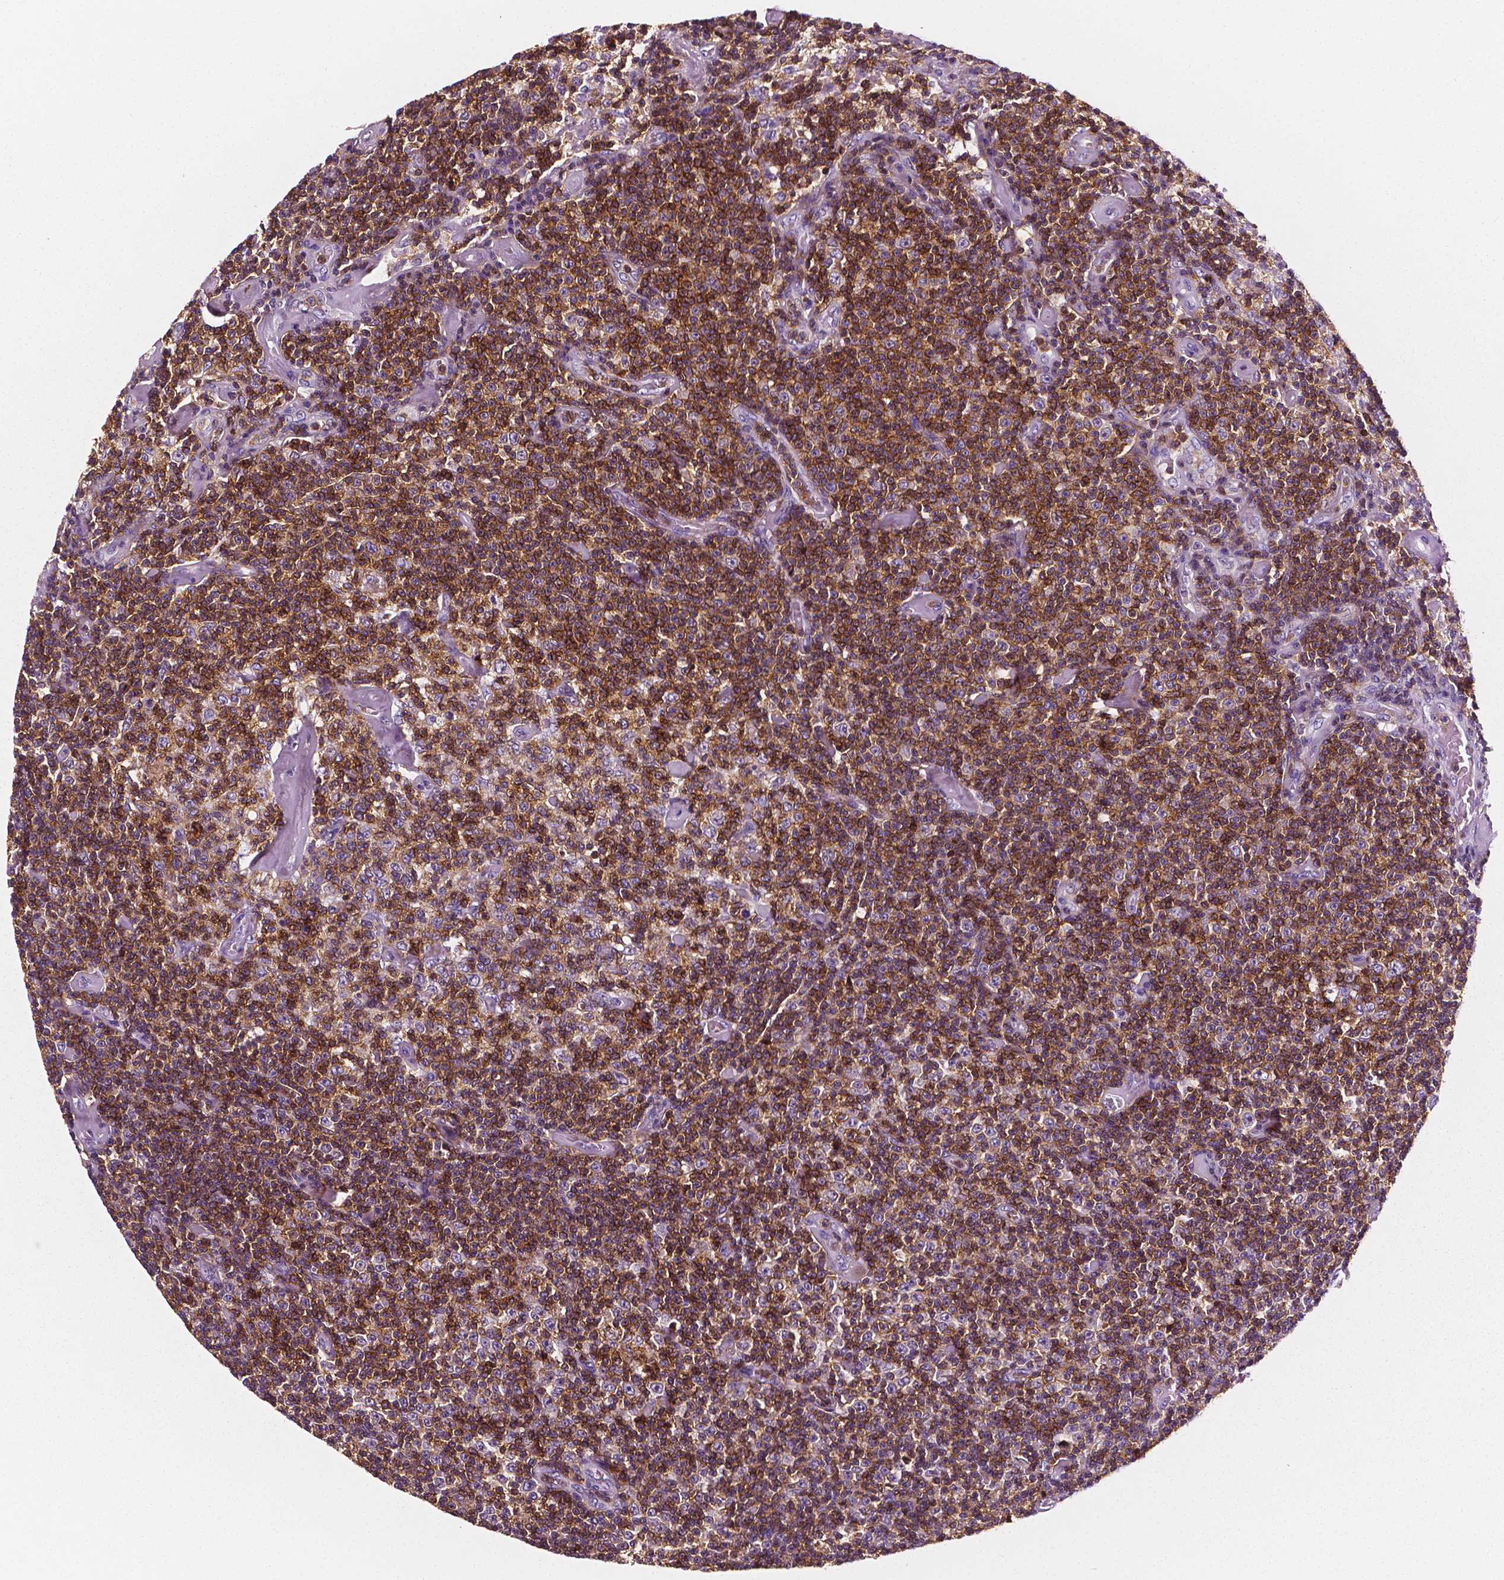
{"staining": {"intensity": "strong", "quantity": ">75%", "location": "cytoplasmic/membranous"}, "tissue": "lymphoma", "cell_type": "Tumor cells", "image_type": "cancer", "snomed": [{"axis": "morphology", "description": "Malignant lymphoma, non-Hodgkin's type, Low grade"}, {"axis": "topography", "description": "Lymph node"}], "caption": "This histopathology image demonstrates immunohistochemistry staining of lymphoma, with high strong cytoplasmic/membranous expression in approximately >75% of tumor cells.", "gene": "PTPRC", "patient": {"sex": "male", "age": 81}}